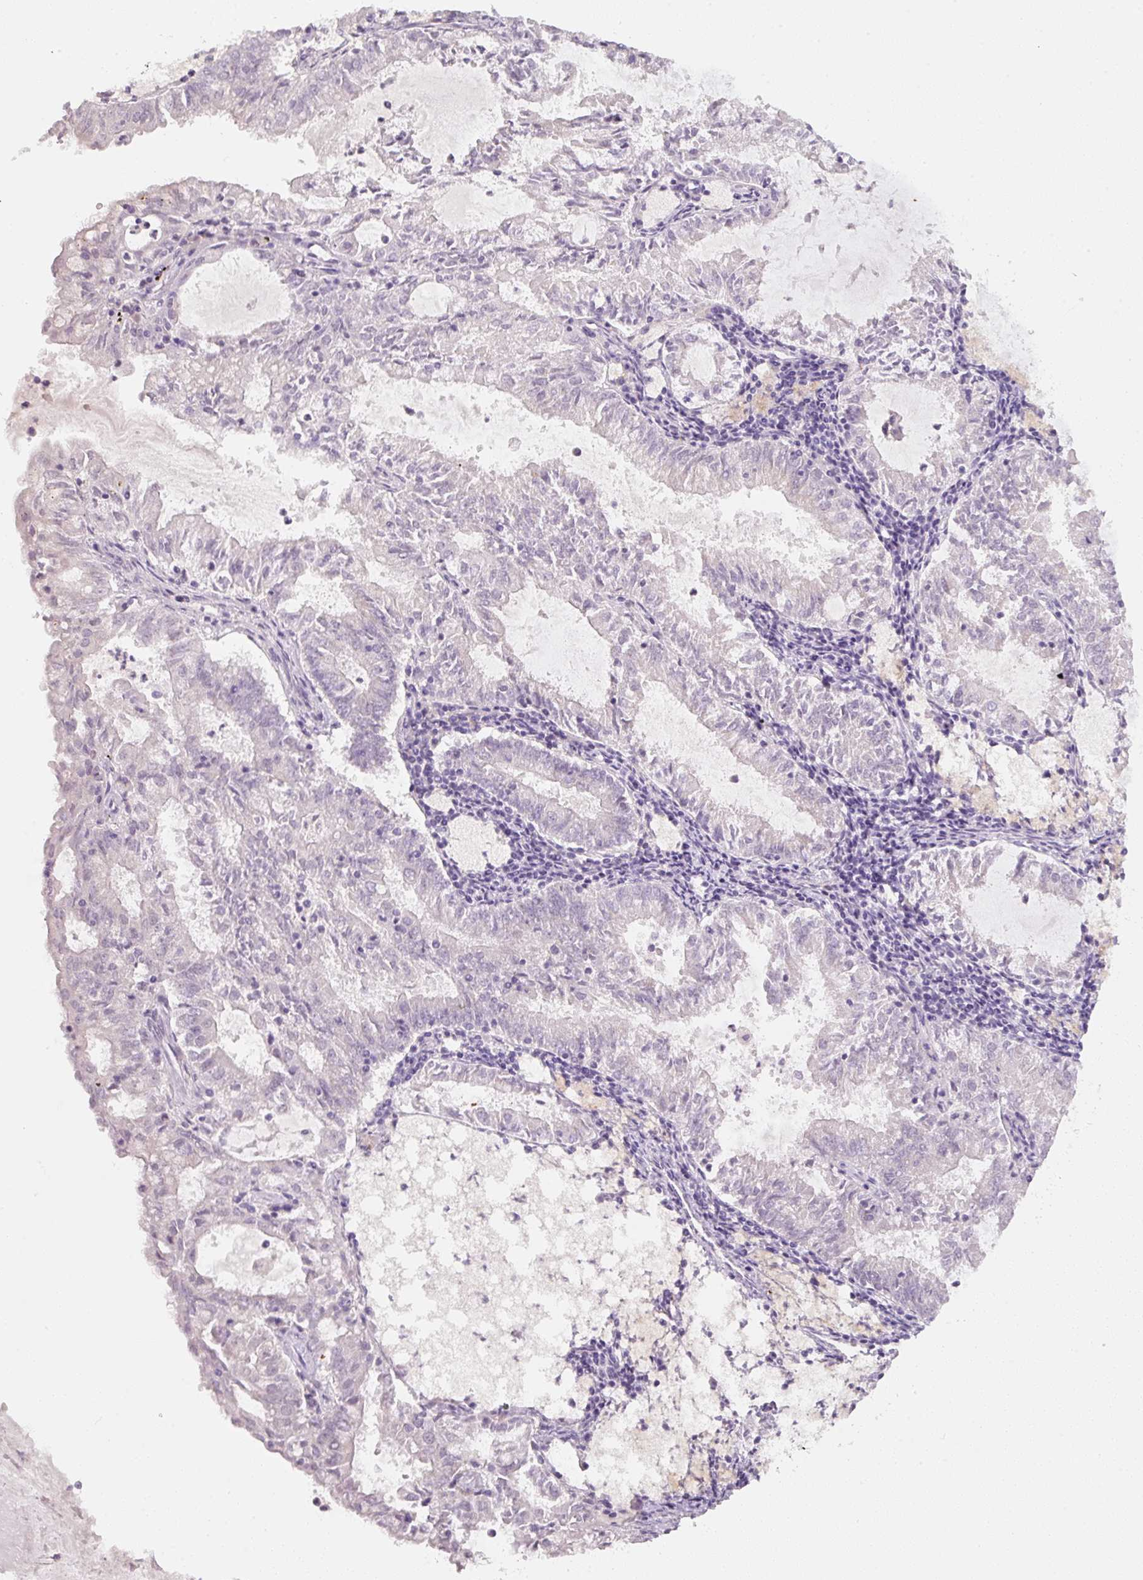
{"staining": {"intensity": "negative", "quantity": "none", "location": "none"}, "tissue": "endometrial cancer", "cell_type": "Tumor cells", "image_type": "cancer", "snomed": [{"axis": "morphology", "description": "Adenocarcinoma, NOS"}, {"axis": "topography", "description": "Endometrium"}], "caption": "Tumor cells show no significant positivity in endometrial cancer (adenocarcinoma). (DAB IHC visualized using brightfield microscopy, high magnification).", "gene": "ENSG00000206549", "patient": {"sex": "female", "age": 57}}